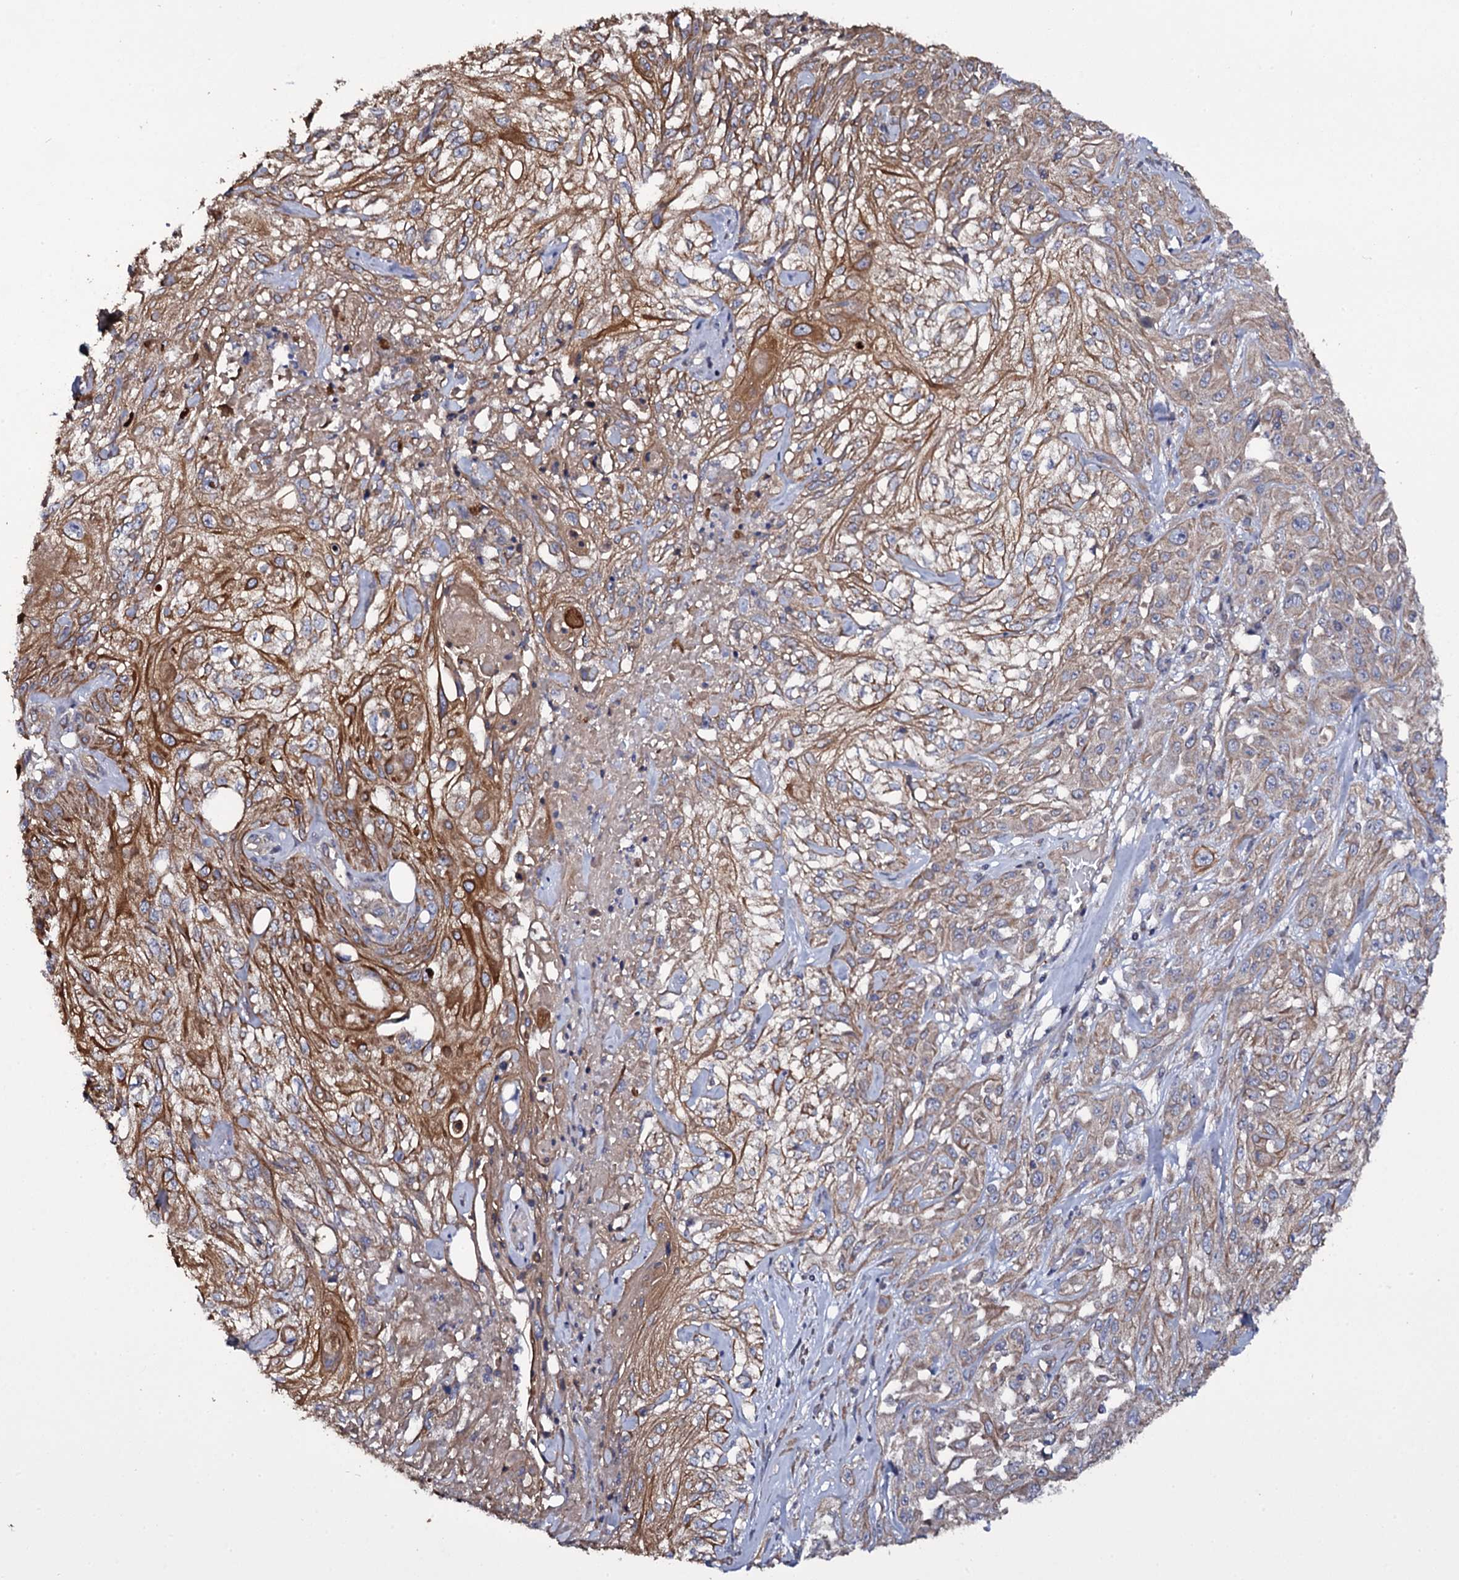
{"staining": {"intensity": "moderate", "quantity": ">75%", "location": "cytoplasmic/membranous"}, "tissue": "skin cancer", "cell_type": "Tumor cells", "image_type": "cancer", "snomed": [{"axis": "morphology", "description": "Squamous cell carcinoma, NOS"}, {"axis": "morphology", "description": "Squamous cell carcinoma, metastatic, NOS"}, {"axis": "topography", "description": "Skin"}, {"axis": "topography", "description": "Lymph node"}], "caption": "Approximately >75% of tumor cells in skin cancer (metastatic squamous cell carcinoma) show moderate cytoplasmic/membranous protein staining as visualized by brown immunohistochemical staining.", "gene": "TTC23", "patient": {"sex": "male", "age": 75}}